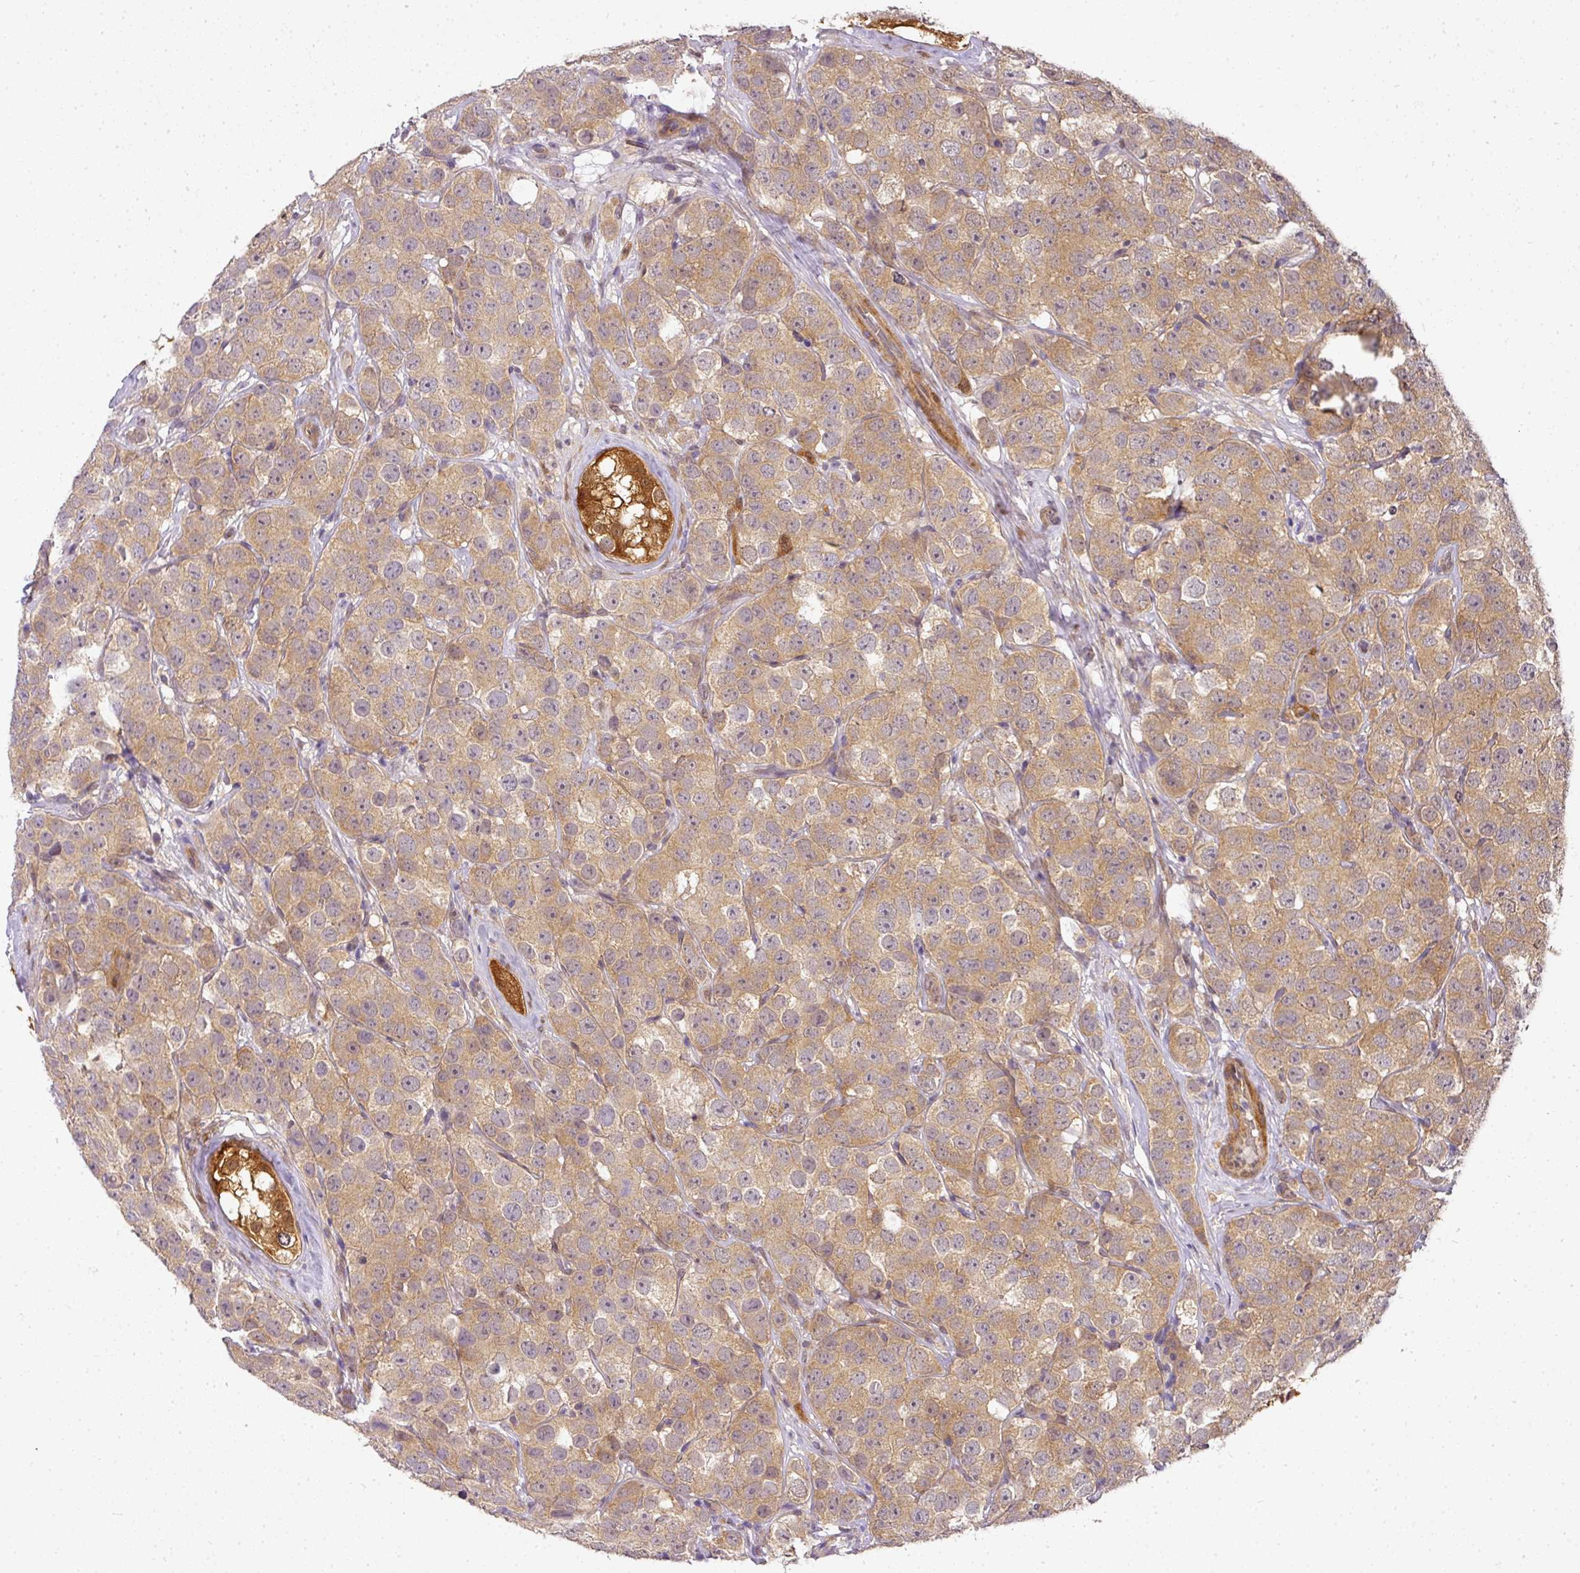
{"staining": {"intensity": "moderate", "quantity": ">75%", "location": "cytoplasmic/membranous"}, "tissue": "testis cancer", "cell_type": "Tumor cells", "image_type": "cancer", "snomed": [{"axis": "morphology", "description": "Seminoma, NOS"}, {"axis": "topography", "description": "Testis"}], "caption": "Testis cancer (seminoma) was stained to show a protein in brown. There is medium levels of moderate cytoplasmic/membranous staining in approximately >75% of tumor cells.", "gene": "ADH5", "patient": {"sex": "male", "age": 28}}